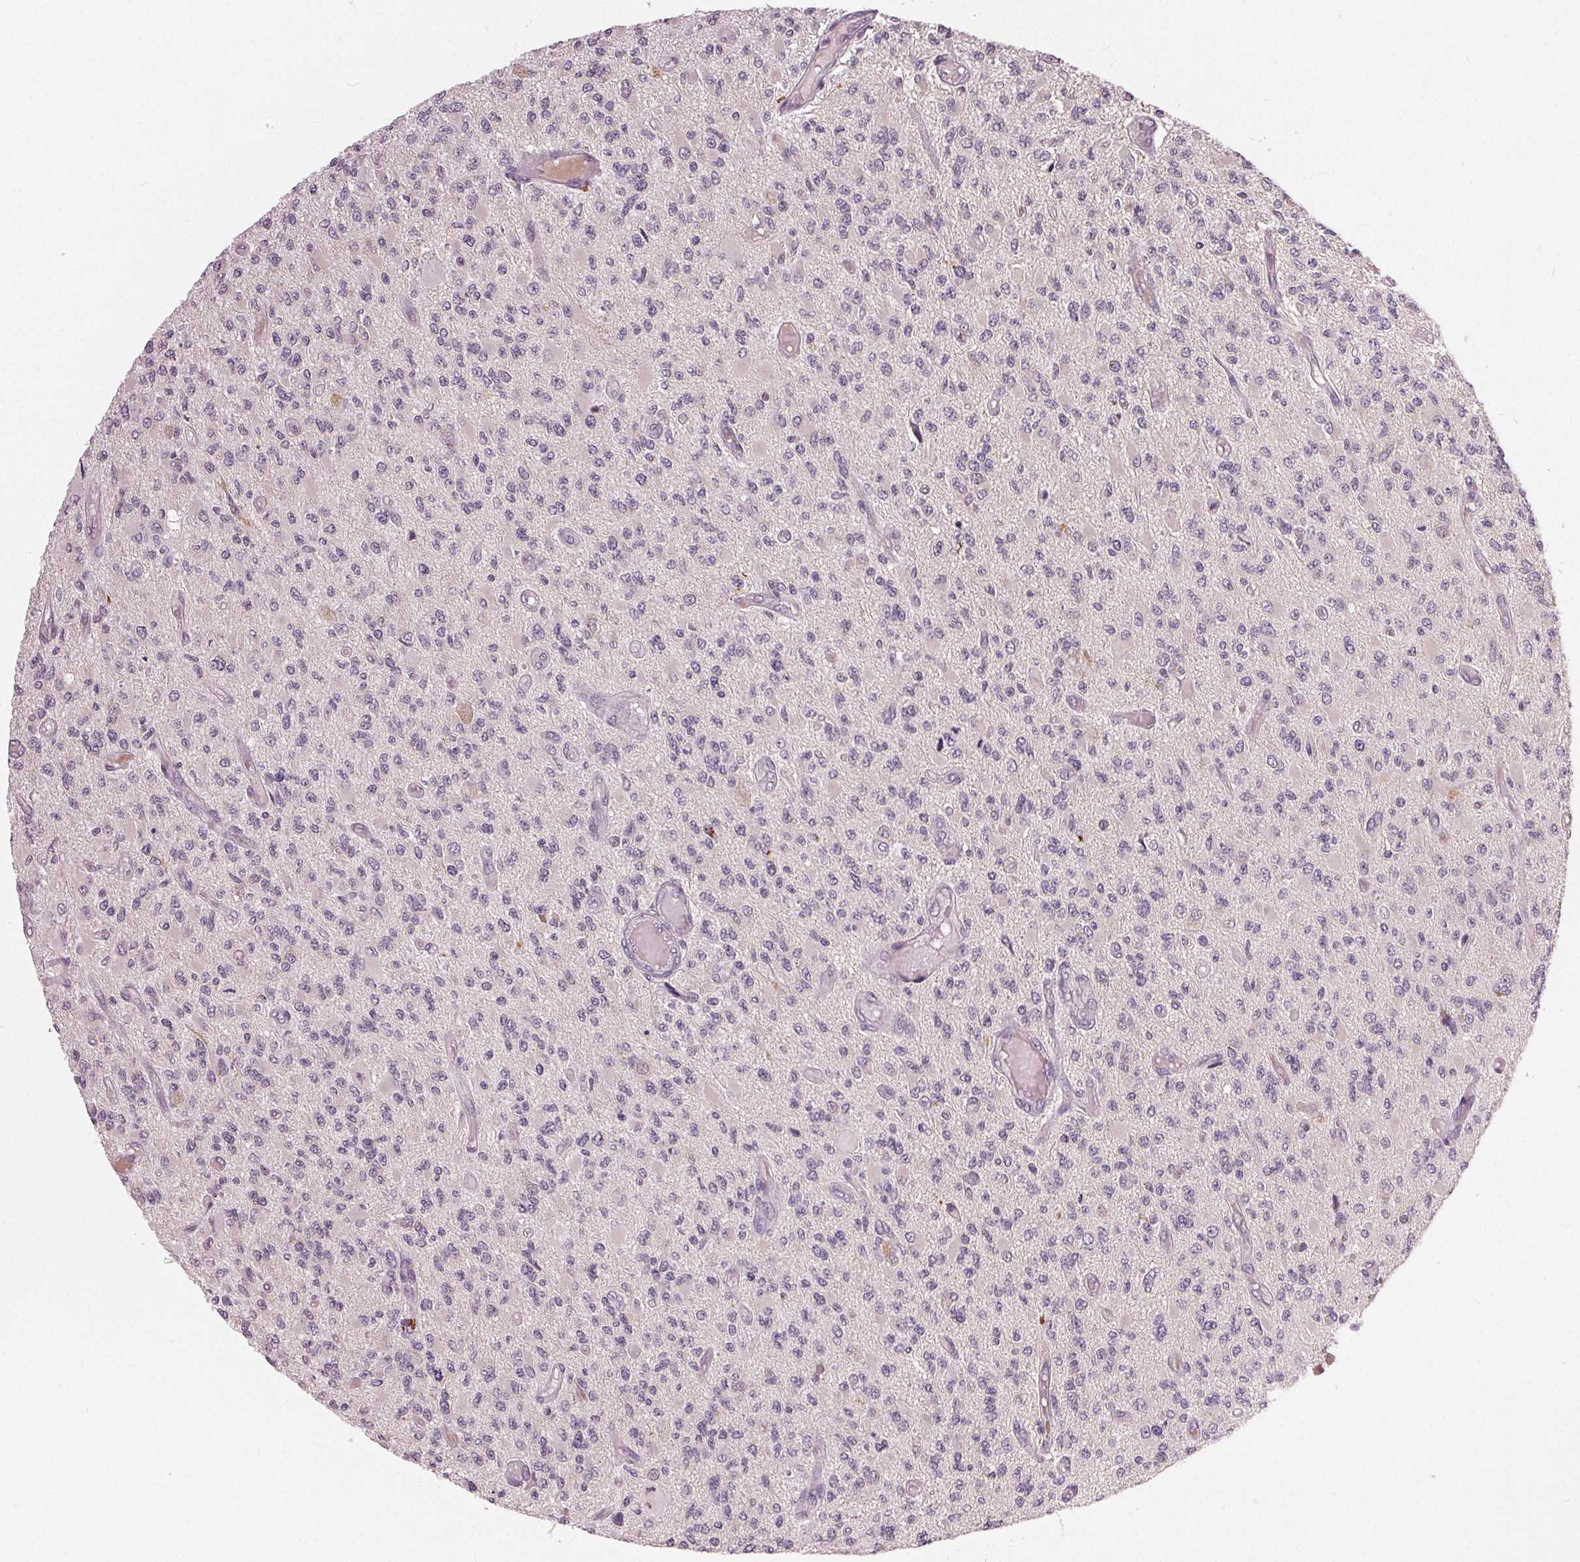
{"staining": {"intensity": "negative", "quantity": "none", "location": "none"}, "tissue": "glioma", "cell_type": "Tumor cells", "image_type": "cancer", "snomed": [{"axis": "morphology", "description": "Glioma, malignant, High grade"}, {"axis": "topography", "description": "Brain"}], "caption": "Micrograph shows no protein positivity in tumor cells of glioma tissue. (Stains: DAB immunohistochemistry with hematoxylin counter stain, Microscopy: brightfield microscopy at high magnification).", "gene": "ZNF605", "patient": {"sex": "female", "age": 63}}